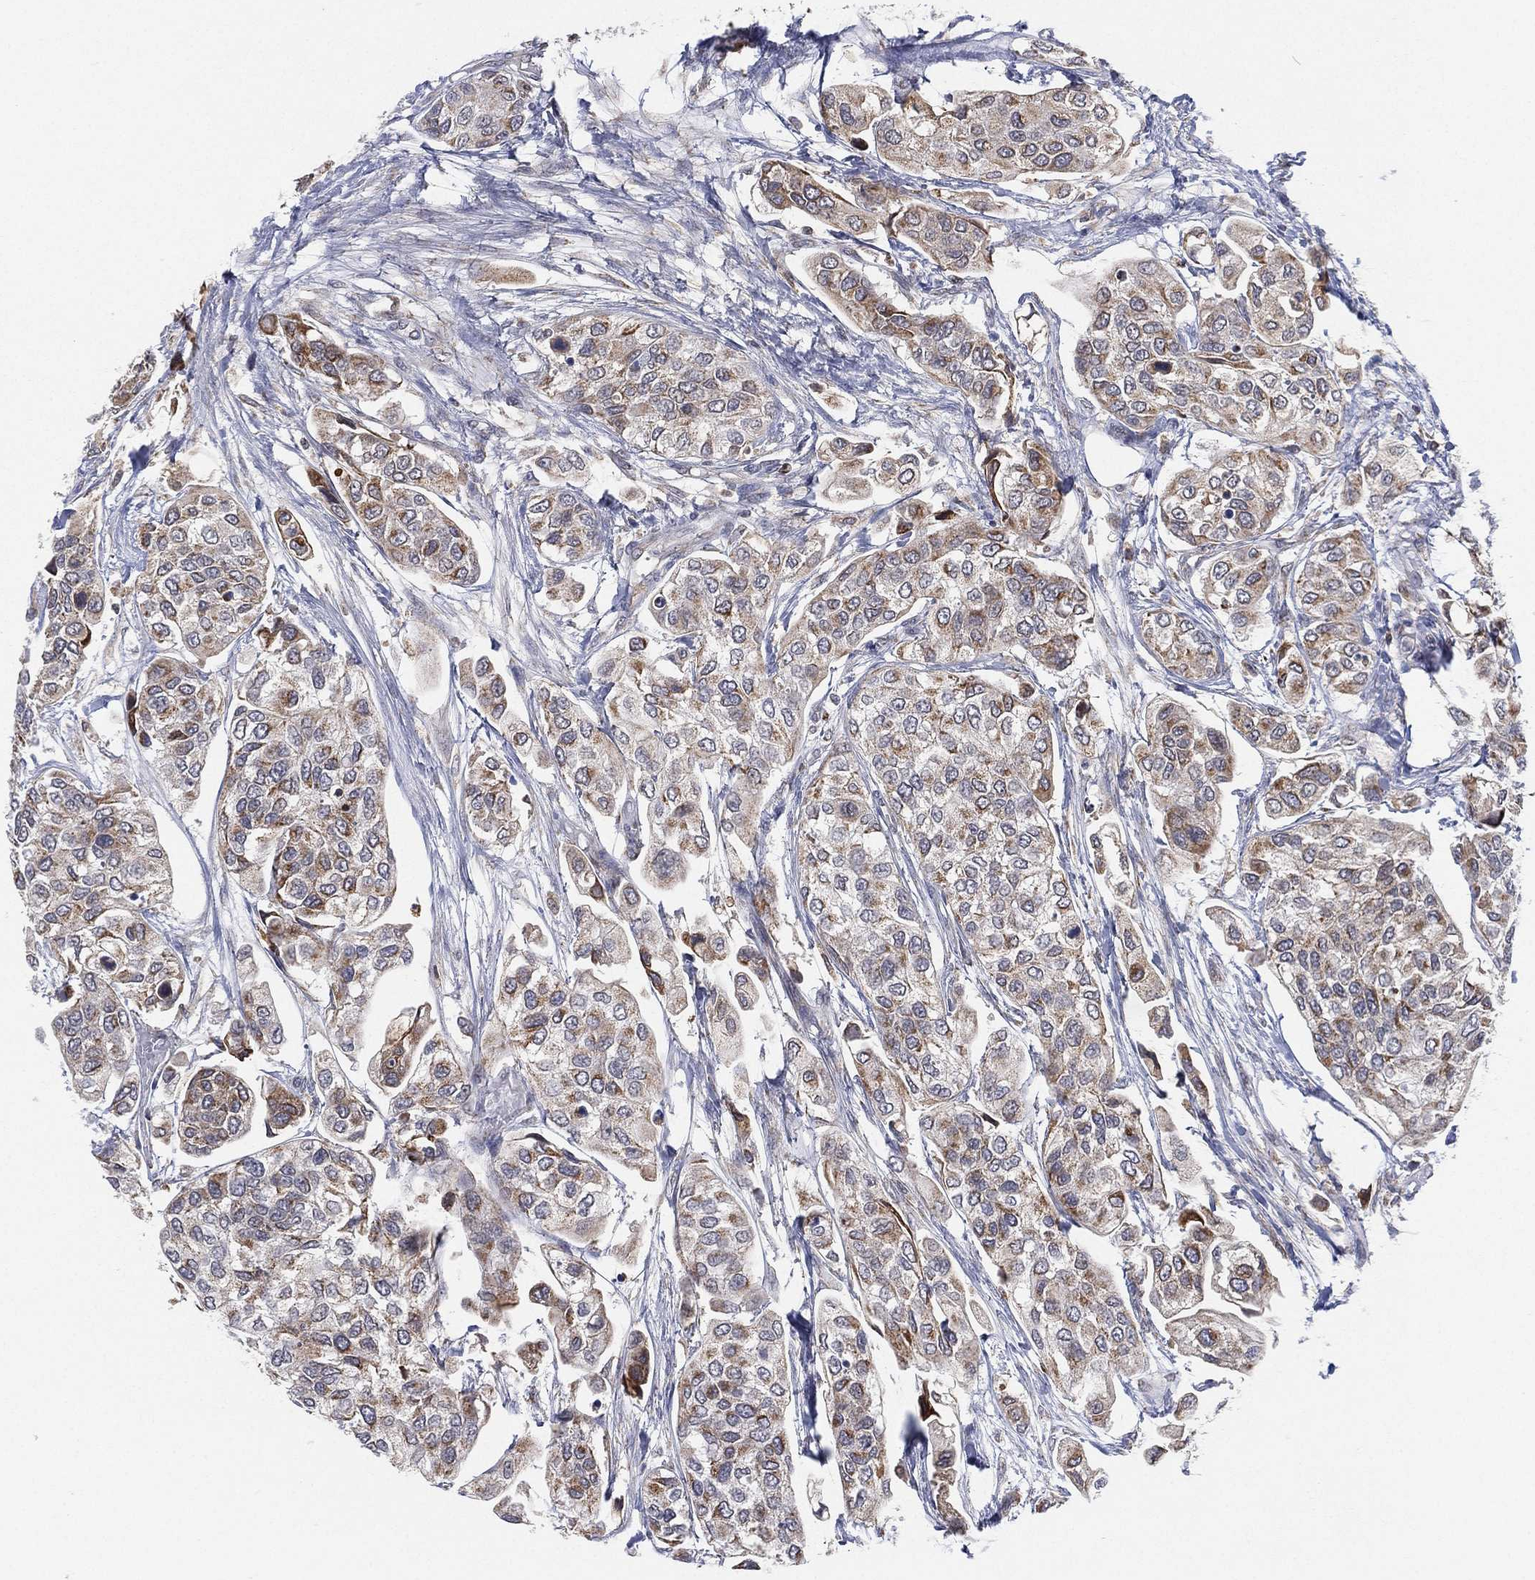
{"staining": {"intensity": "weak", "quantity": "25%-75%", "location": "cytoplasmic/membranous"}, "tissue": "urothelial cancer", "cell_type": "Tumor cells", "image_type": "cancer", "snomed": [{"axis": "morphology", "description": "Urothelial carcinoma, High grade"}, {"axis": "topography", "description": "Urinary bladder"}], "caption": "Immunohistochemistry micrograph of human urothelial cancer stained for a protein (brown), which exhibits low levels of weak cytoplasmic/membranous positivity in about 25%-75% of tumor cells.", "gene": "PSMG4", "patient": {"sex": "male", "age": 77}}